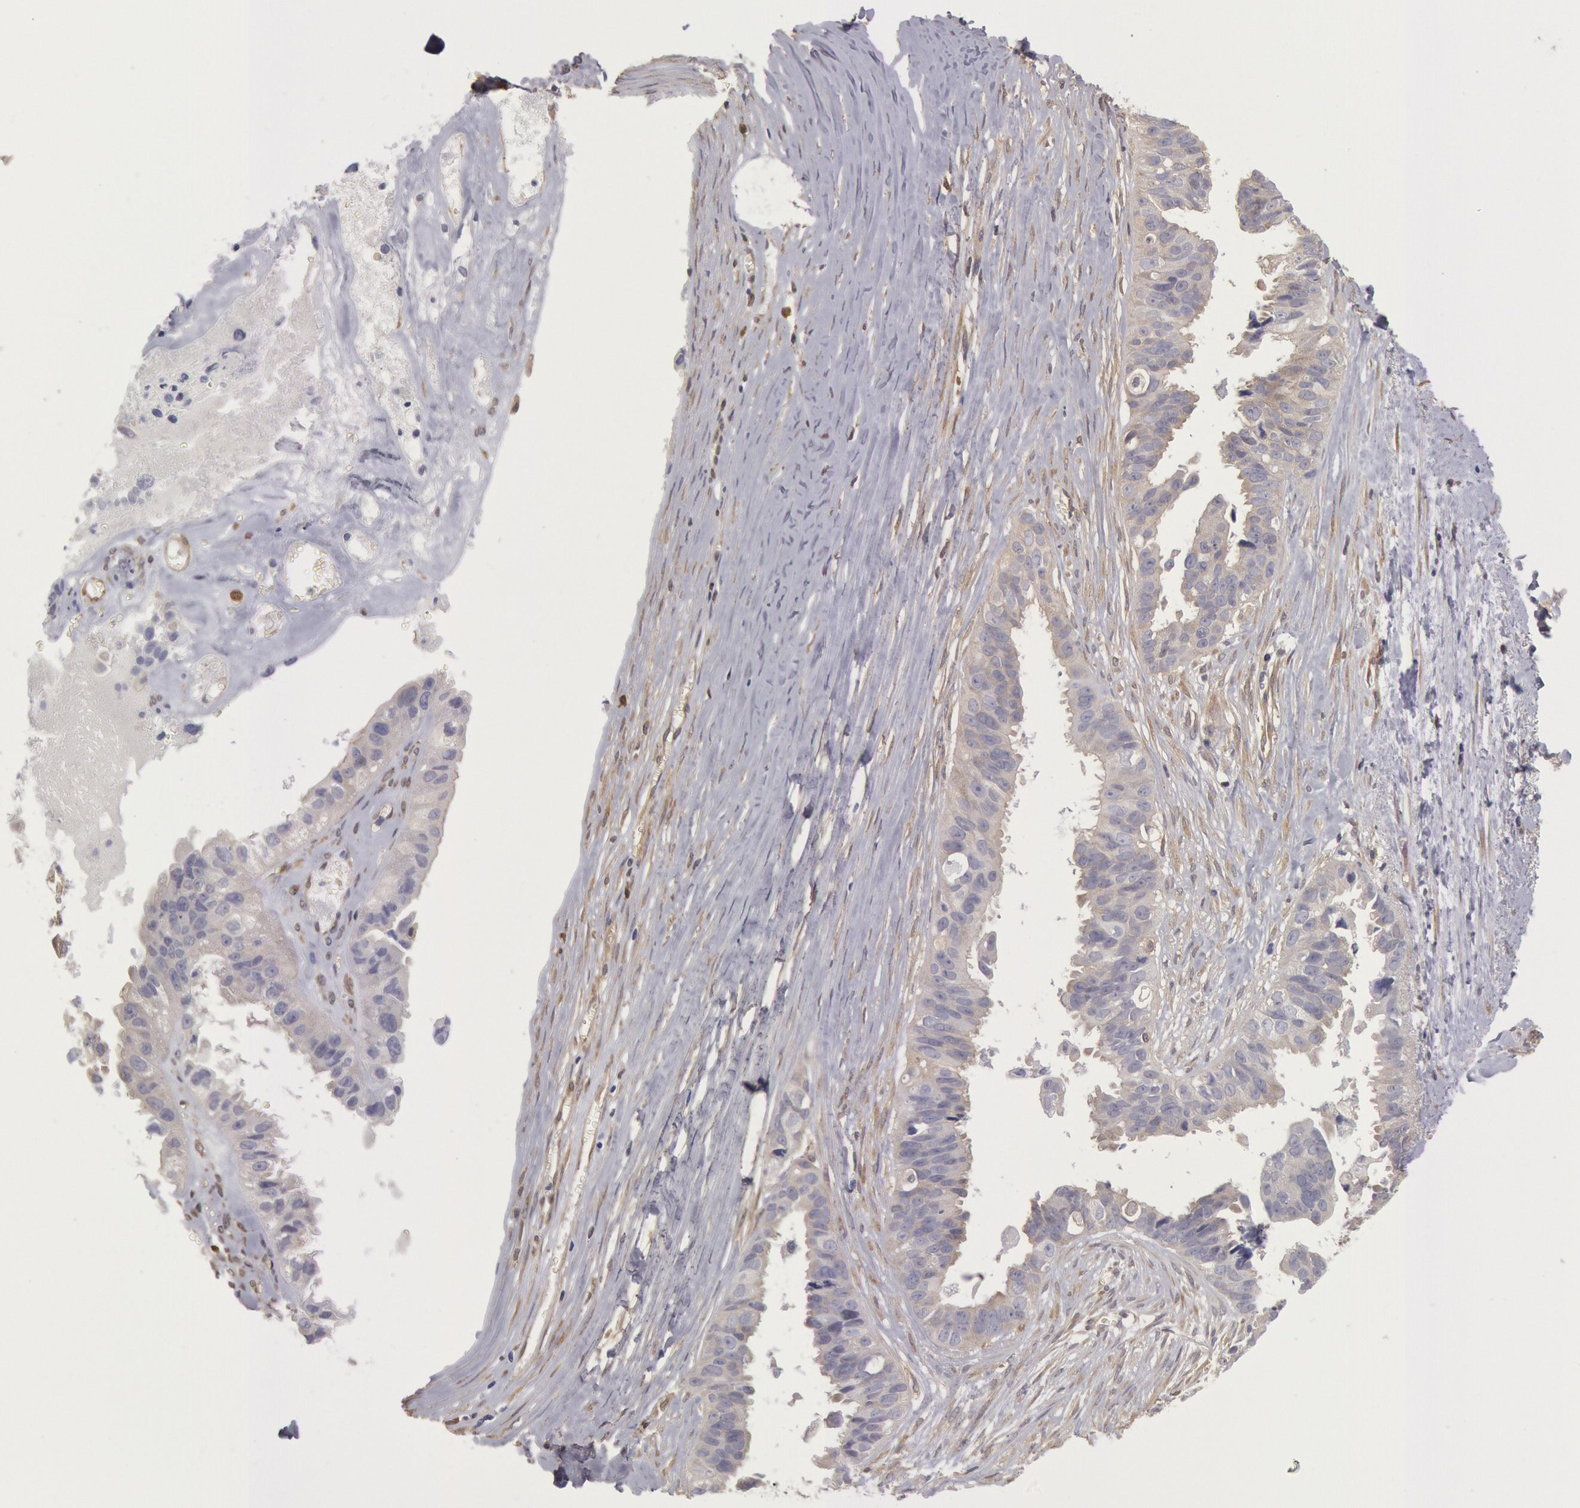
{"staining": {"intensity": "negative", "quantity": "none", "location": "none"}, "tissue": "ovarian cancer", "cell_type": "Tumor cells", "image_type": "cancer", "snomed": [{"axis": "morphology", "description": "Carcinoma, endometroid"}, {"axis": "topography", "description": "Ovary"}], "caption": "The micrograph exhibits no staining of tumor cells in ovarian cancer (endometroid carcinoma).", "gene": "CCDC50", "patient": {"sex": "female", "age": 85}}